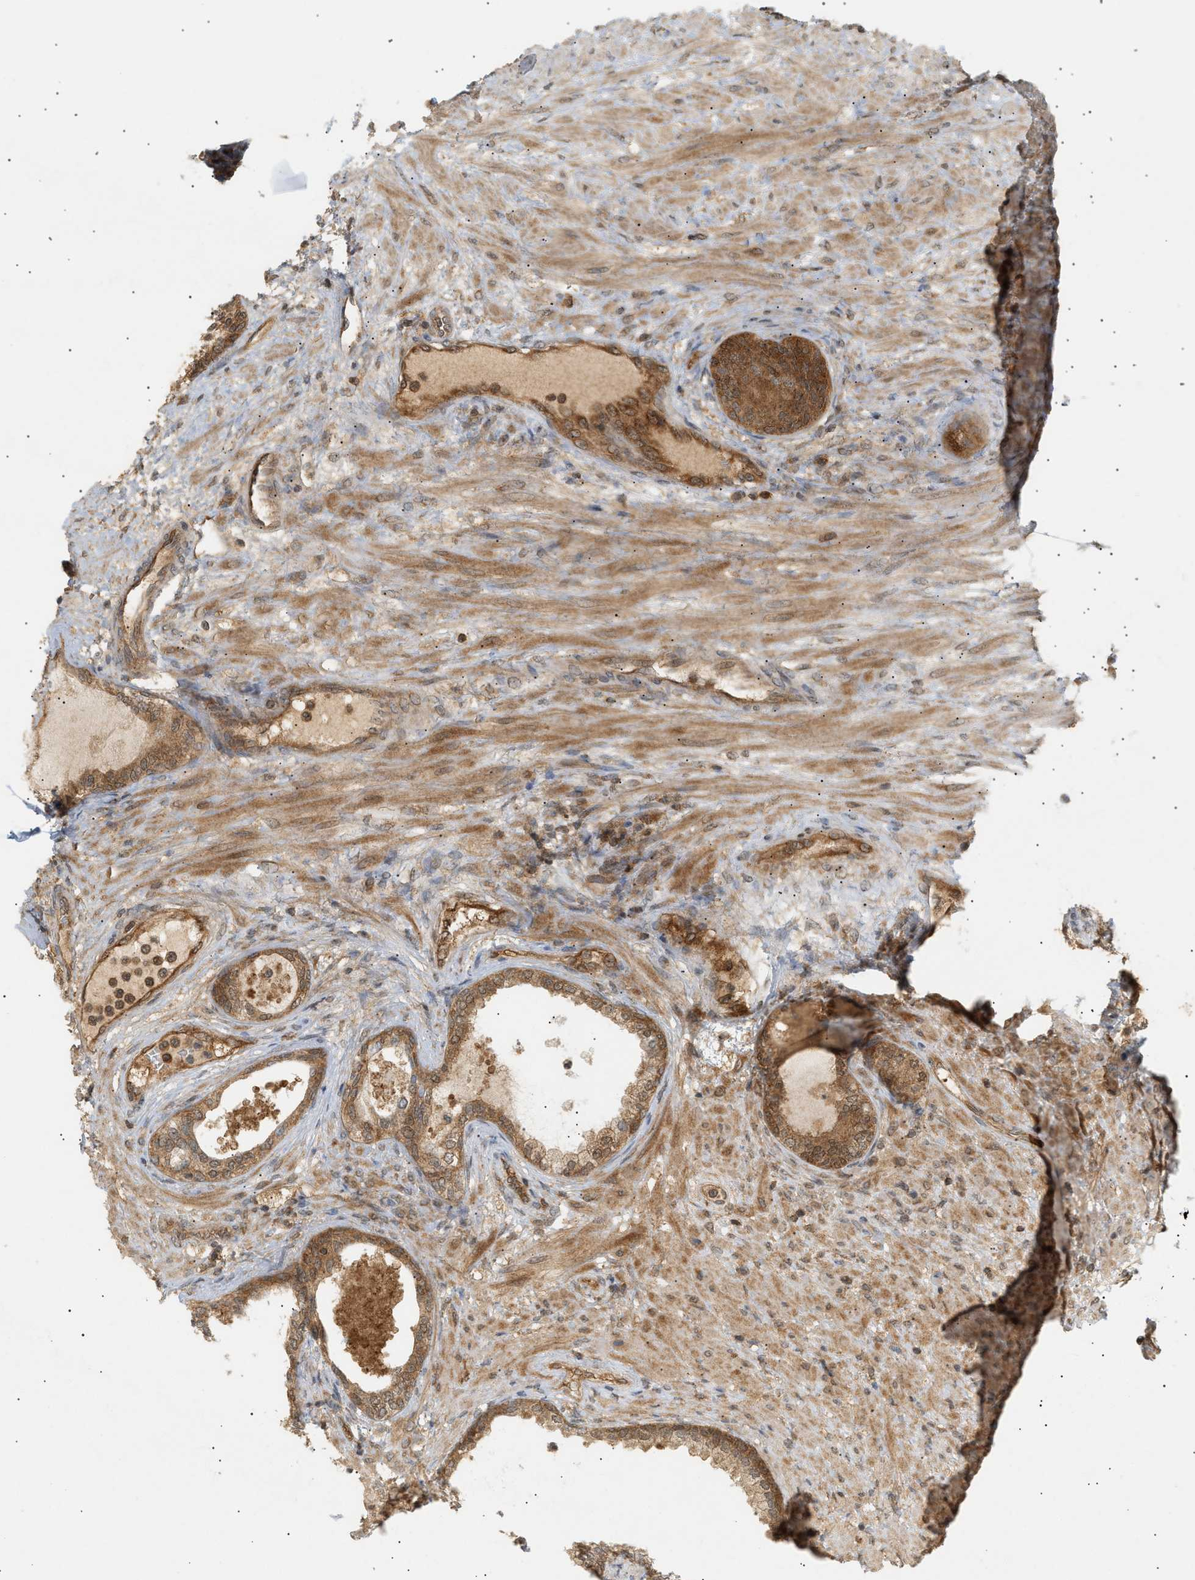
{"staining": {"intensity": "moderate", "quantity": ">75%", "location": "cytoplasmic/membranous"}, "tissue": "prostate", "cell_type": "Glandular cells", "image_type": "normal", "snomed": [{"axis": "morphology", "description": "Normal tissue, NOS"}, {"axis": "topography", "description": "Prostate"}], "caption": "The immunohistochemical stain shows moderate cytoplasmic/membranous positivity in glandular cells of normal prostate.", "gene": "SHC1", "patient": {"sex": "male", "age": 76}}